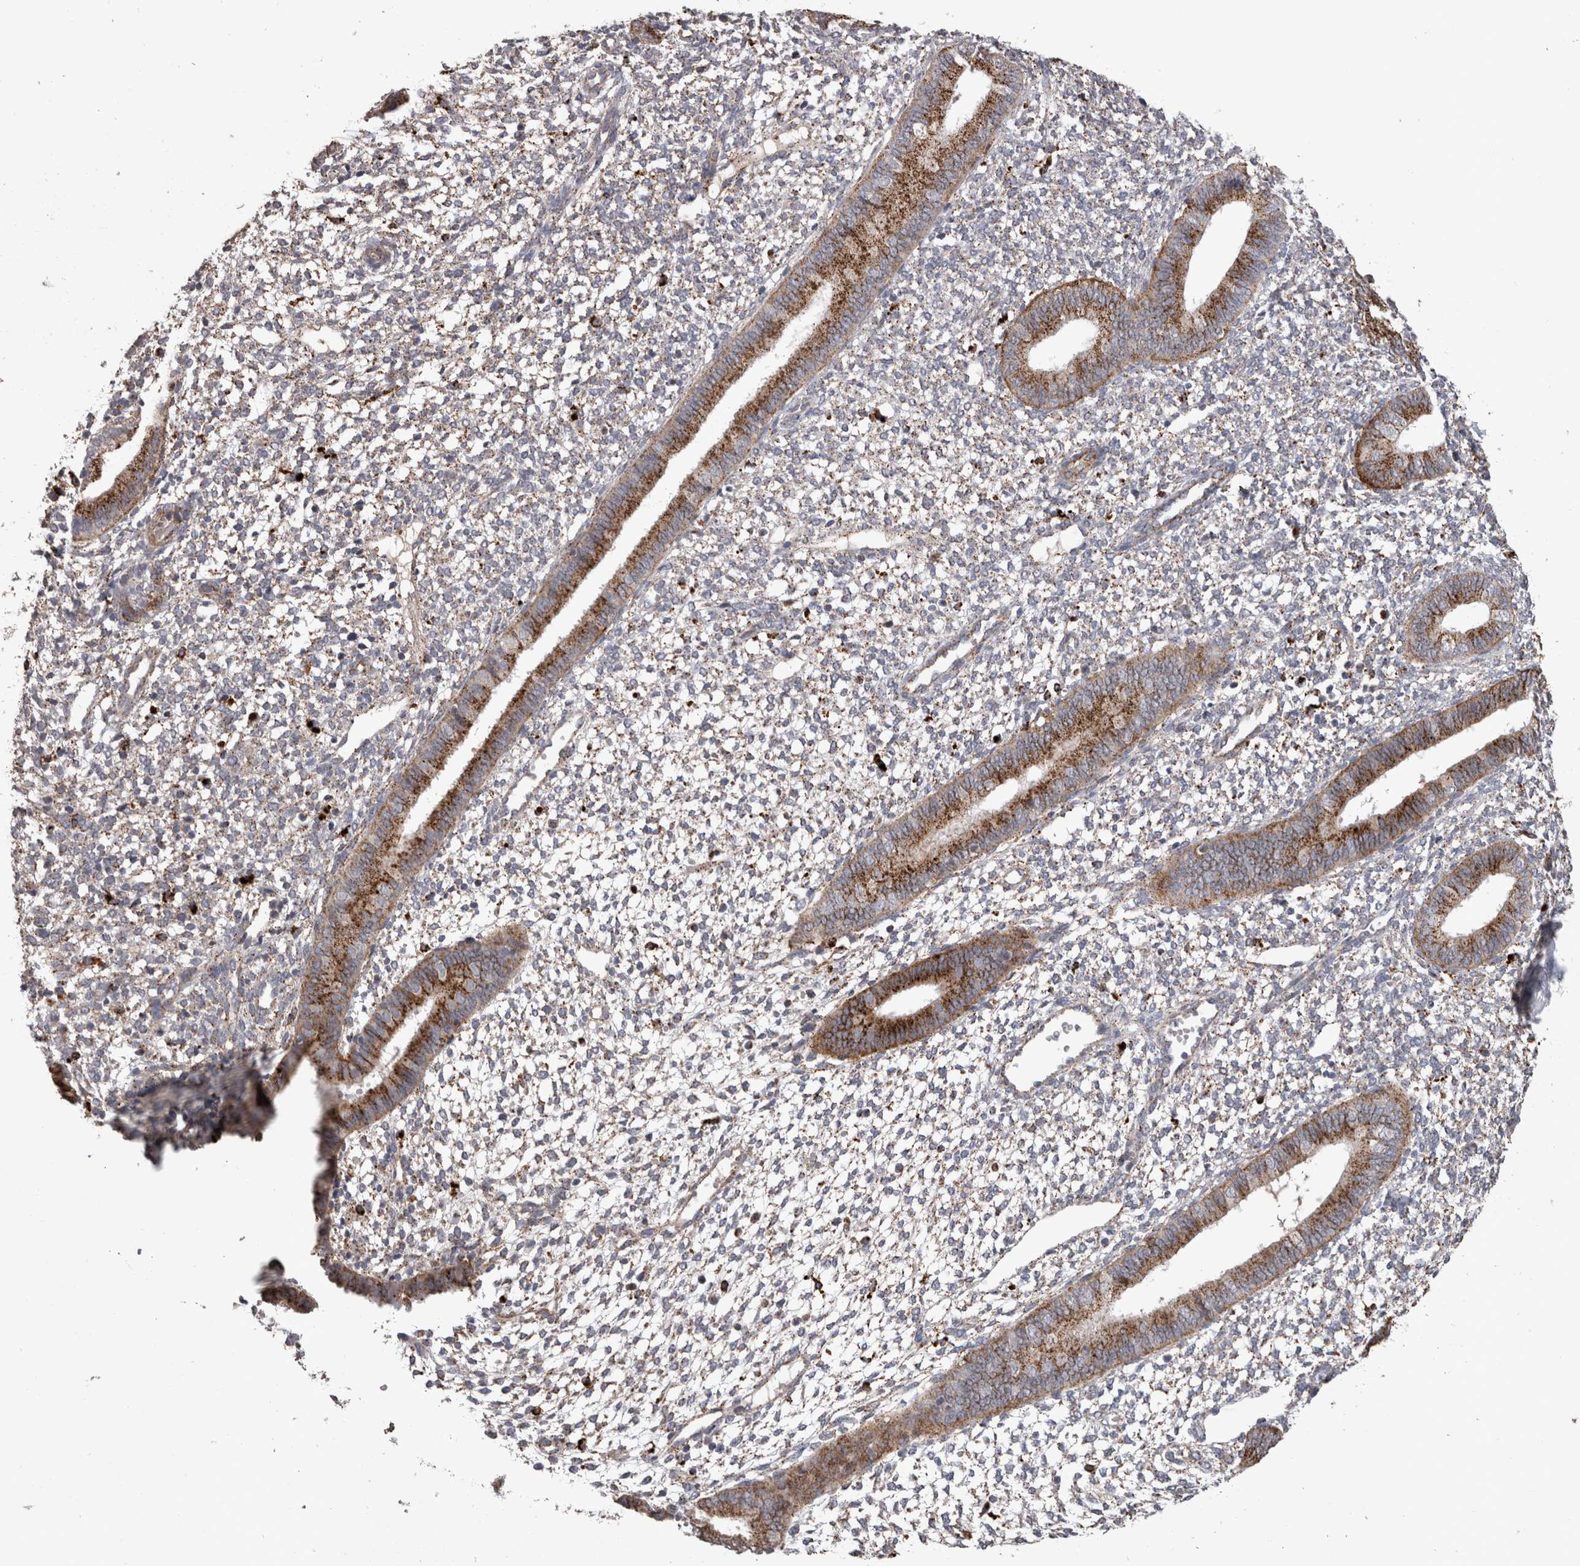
{"staining": {"intensity": "weak", "quantity": ">75%", "location": "cytoplasmic/membranous"}, "tissue": "endometrium", "cell_type": "Cells in endometrial stroma", "image_type": "normal", "snomed": [{"axis": "morphology", "description": "Normal tissue, NOS"}, {"axis": "topography", "description": "Endometrium"}], "caption": "Endometrium stained with DAB (3,3'-diaminobenzidine) IHC exhibits low levels of weak cytoplasmic/membranous positivity in approximately >75% of cells in endometrial stroma.", "gene": "CTSZ", "patient": {"sex": "female", "age": 46}}